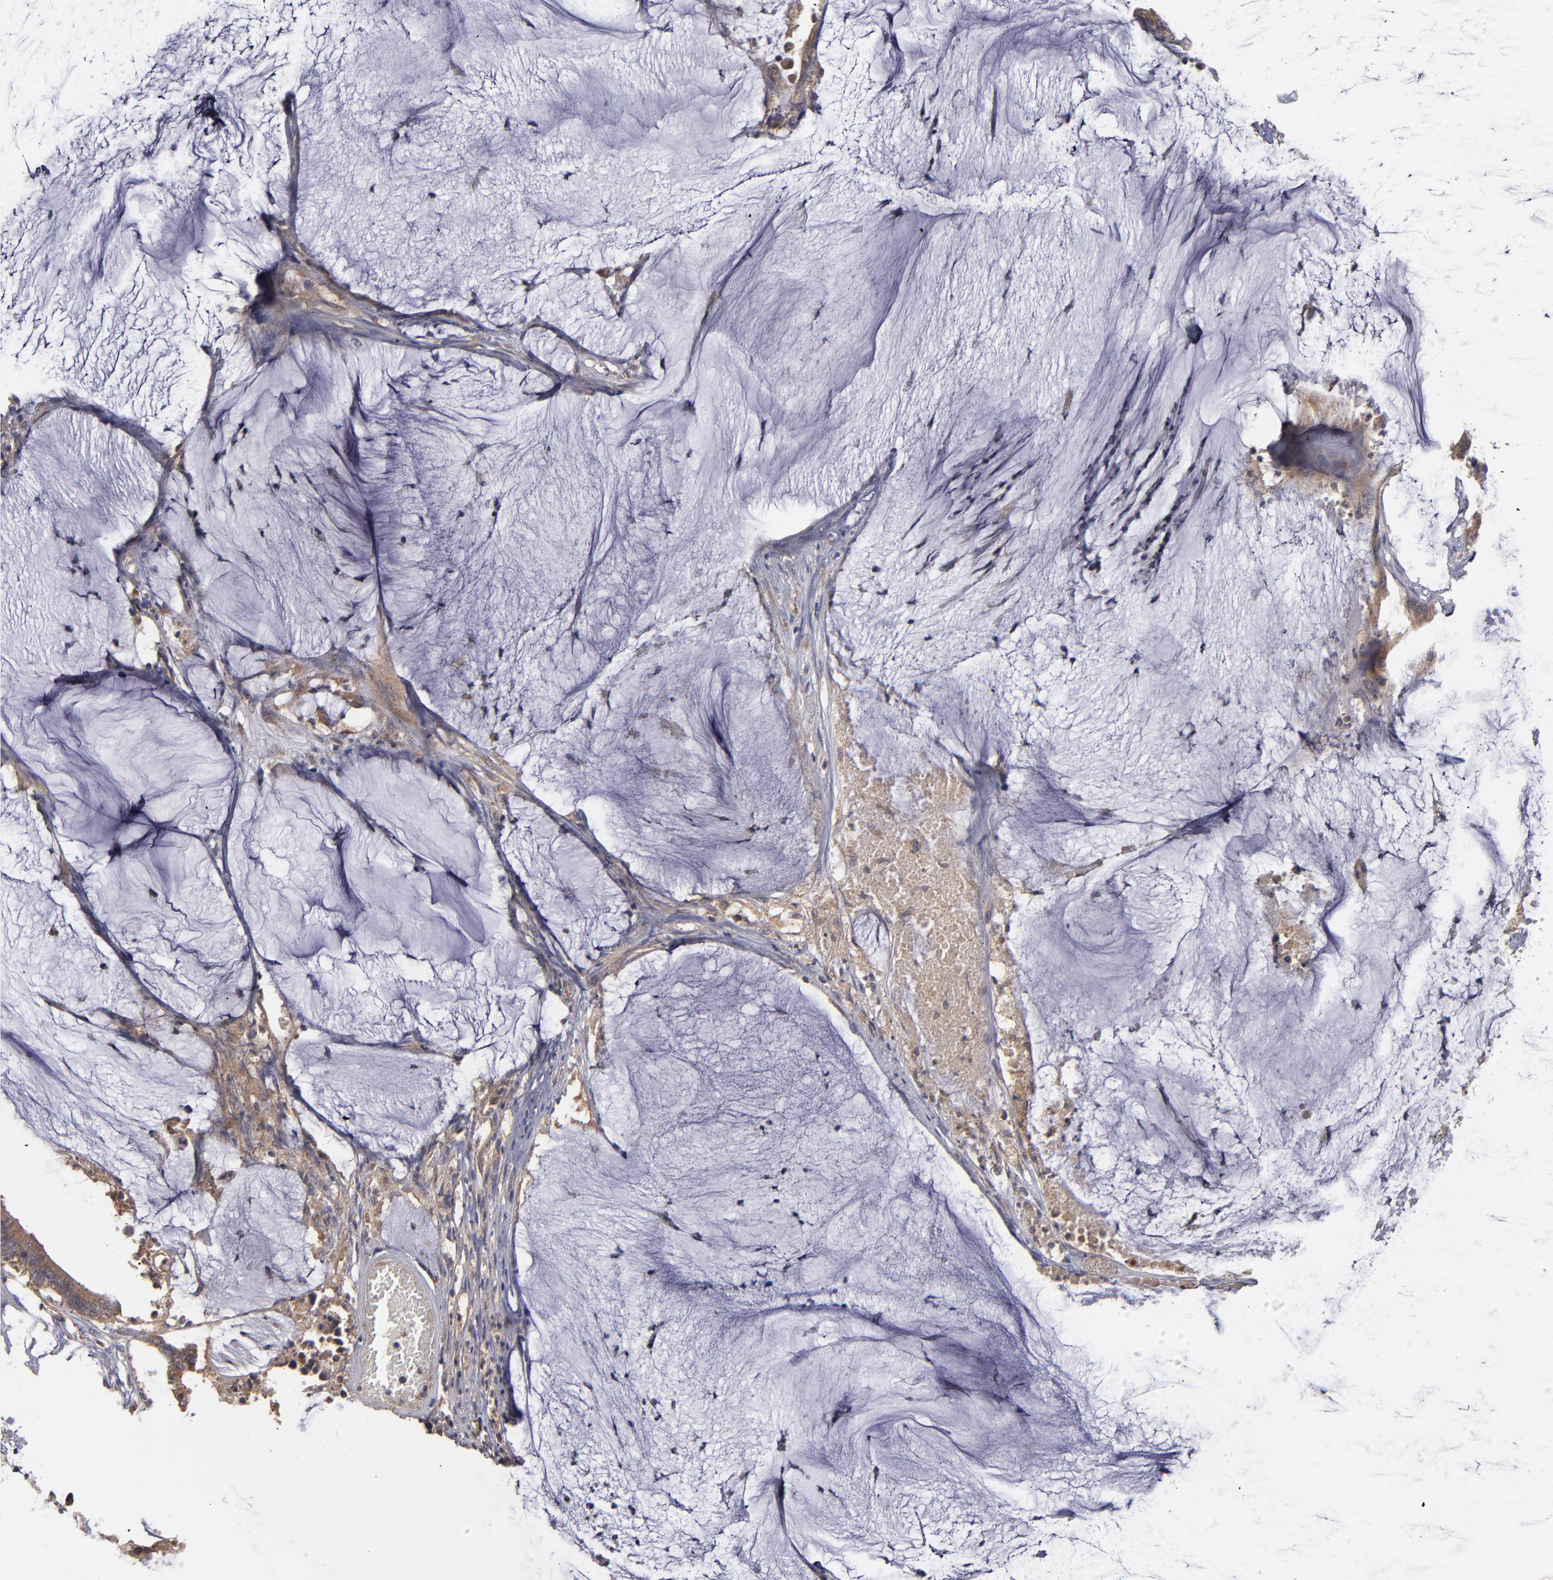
{"staining": {"intensity": "moderate", "quantity": ">75%", "location": "cytoplasmic/membranous"}, "tissue": "colorectal cancer", "cell_type": "Tumor cells", "image_type": "cancer", "snomed": [{"axis": "morphology", "description": "Adenocarcinoma, NOS"}, {"axis": "topography", "description": "Rectum"}], "caption": "High-magnification brightfield microscopy of colorectal cancer stained with DAB (3,3'-diaminobenzidine) (brown) and counterstained with hematoxylin (blue). tumor cells exhibit moderate cytoplasmic/membranous staining is identified in about>75% of cells. (DAB = brown stain, brightfield microscopy at high magnification).", "gene": "MMP11", "patient": {"sex": "female", "age": 66}}